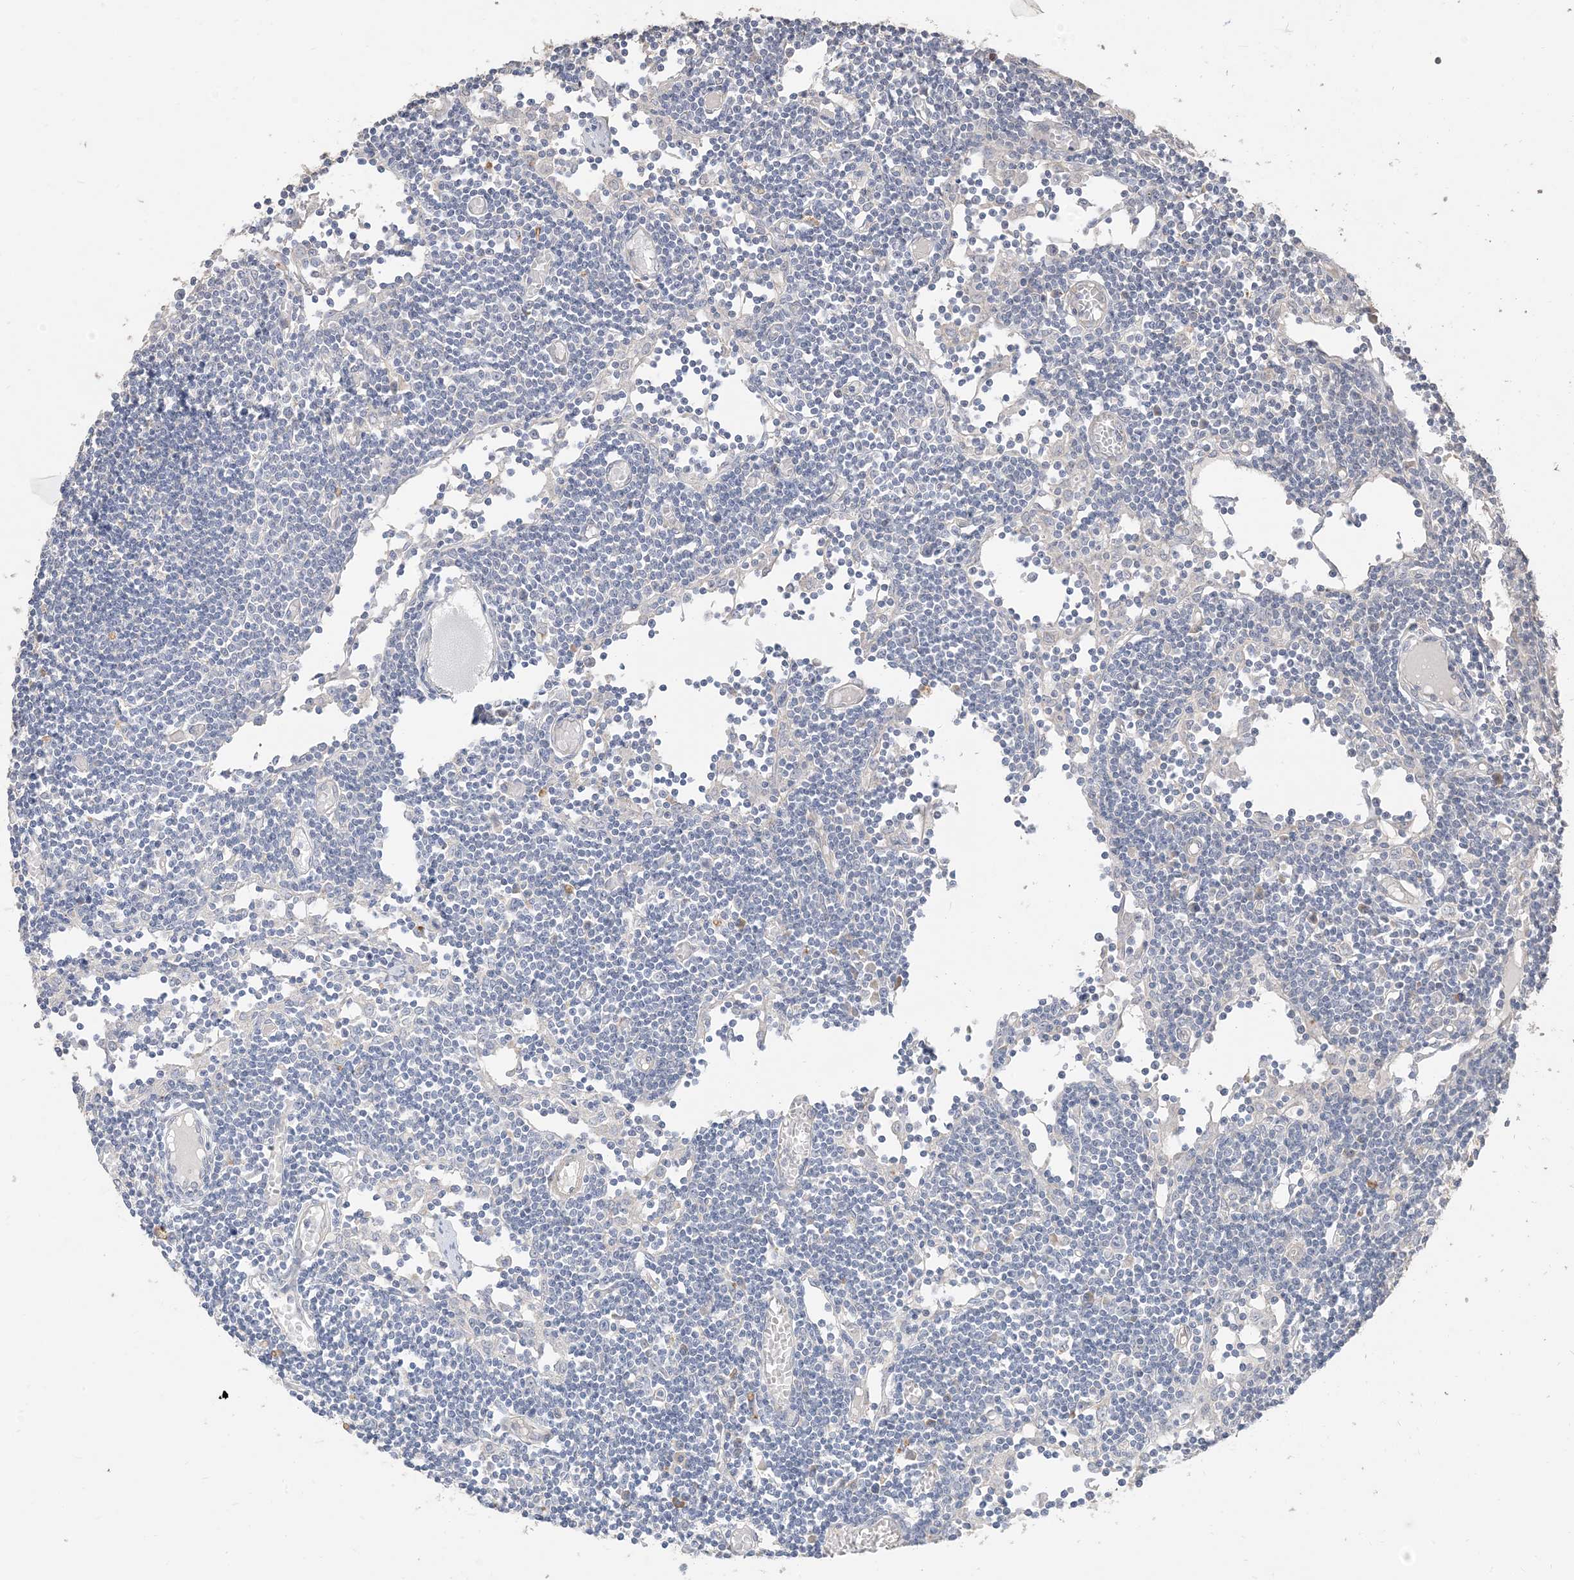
{"staining": {"intensity": "negative", "quantity": "none", "location": "none"}, "tissue": "lymph node", "cell_type": "Germinal center cells", "image_type": "normal", "snomed": [{"axis": "morphology", "description": "Normal tissue, NOS"}, {"axis": "topography", "description": "Lymph node"}], "caption": "Immunohistochemistry (IHC) histopathology image of benign lymph node: human lymph node stained with DAB (3,3'-diaminobenzidine) demonstrates no significant protein staining in germinal center cells.", "gene": "RNF175", "patient": {"sex": "female", "age": 11}}